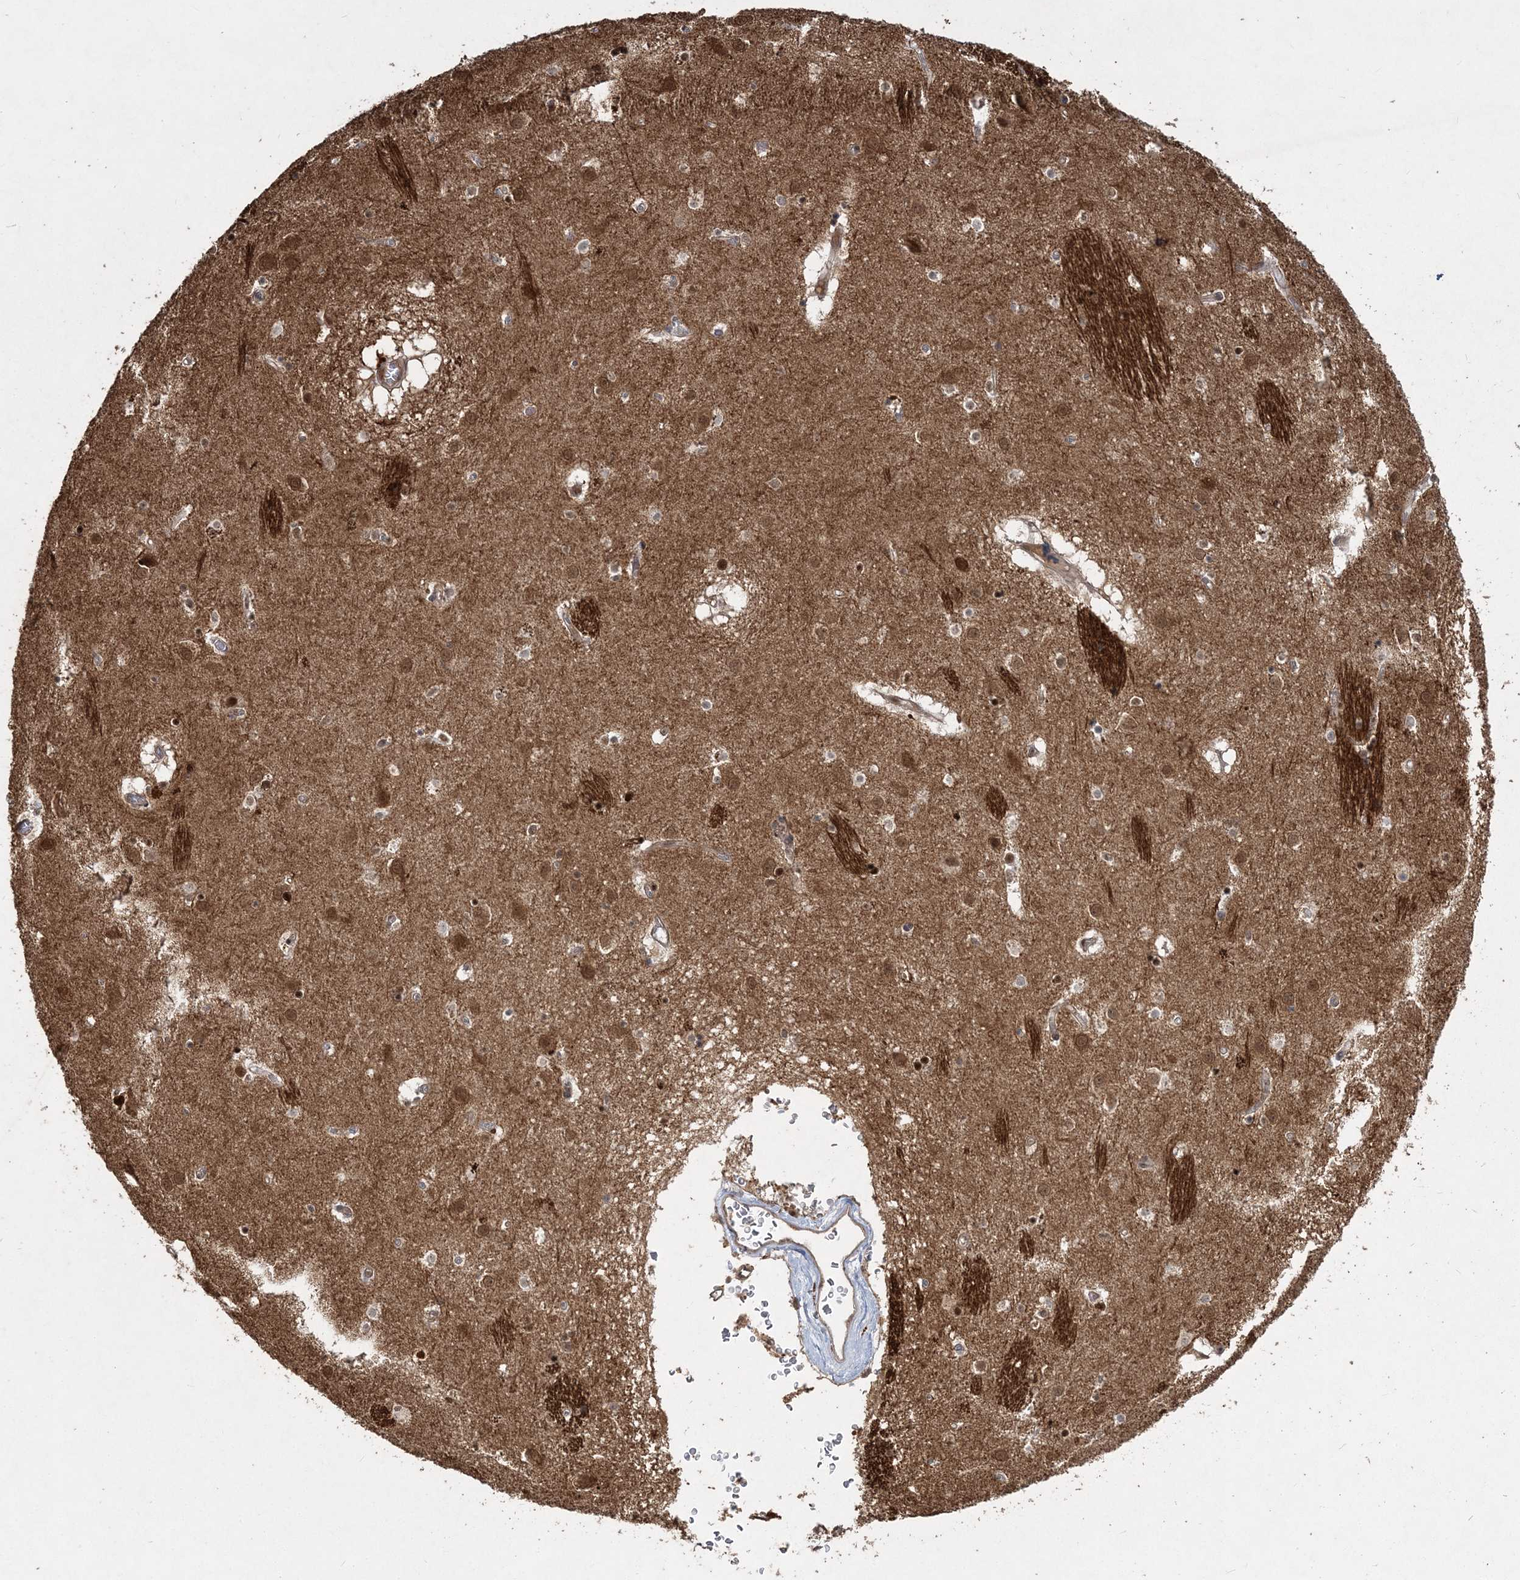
{"staining": {"intensity": "strong", "quantity": ">75%", "location": "cytoplasmic/membranous,nuclear"}, "tissue": "caudate", "cell_type": "Glial cells", "image_type": "normal", "snomed": [{"axis": "morphology", "description": "Normal tissue, NOS"}, {"axis": "topography", "description": "Lateral ventricle wall"}], "caption": "Brown immunohistochemical staining in normal caudate displays strong cytoplasmic/membranous,nuclear staining in about >75% of glial cells.", "gene": "COPS7B", "patient": {"sex": "male", "age": 70}}